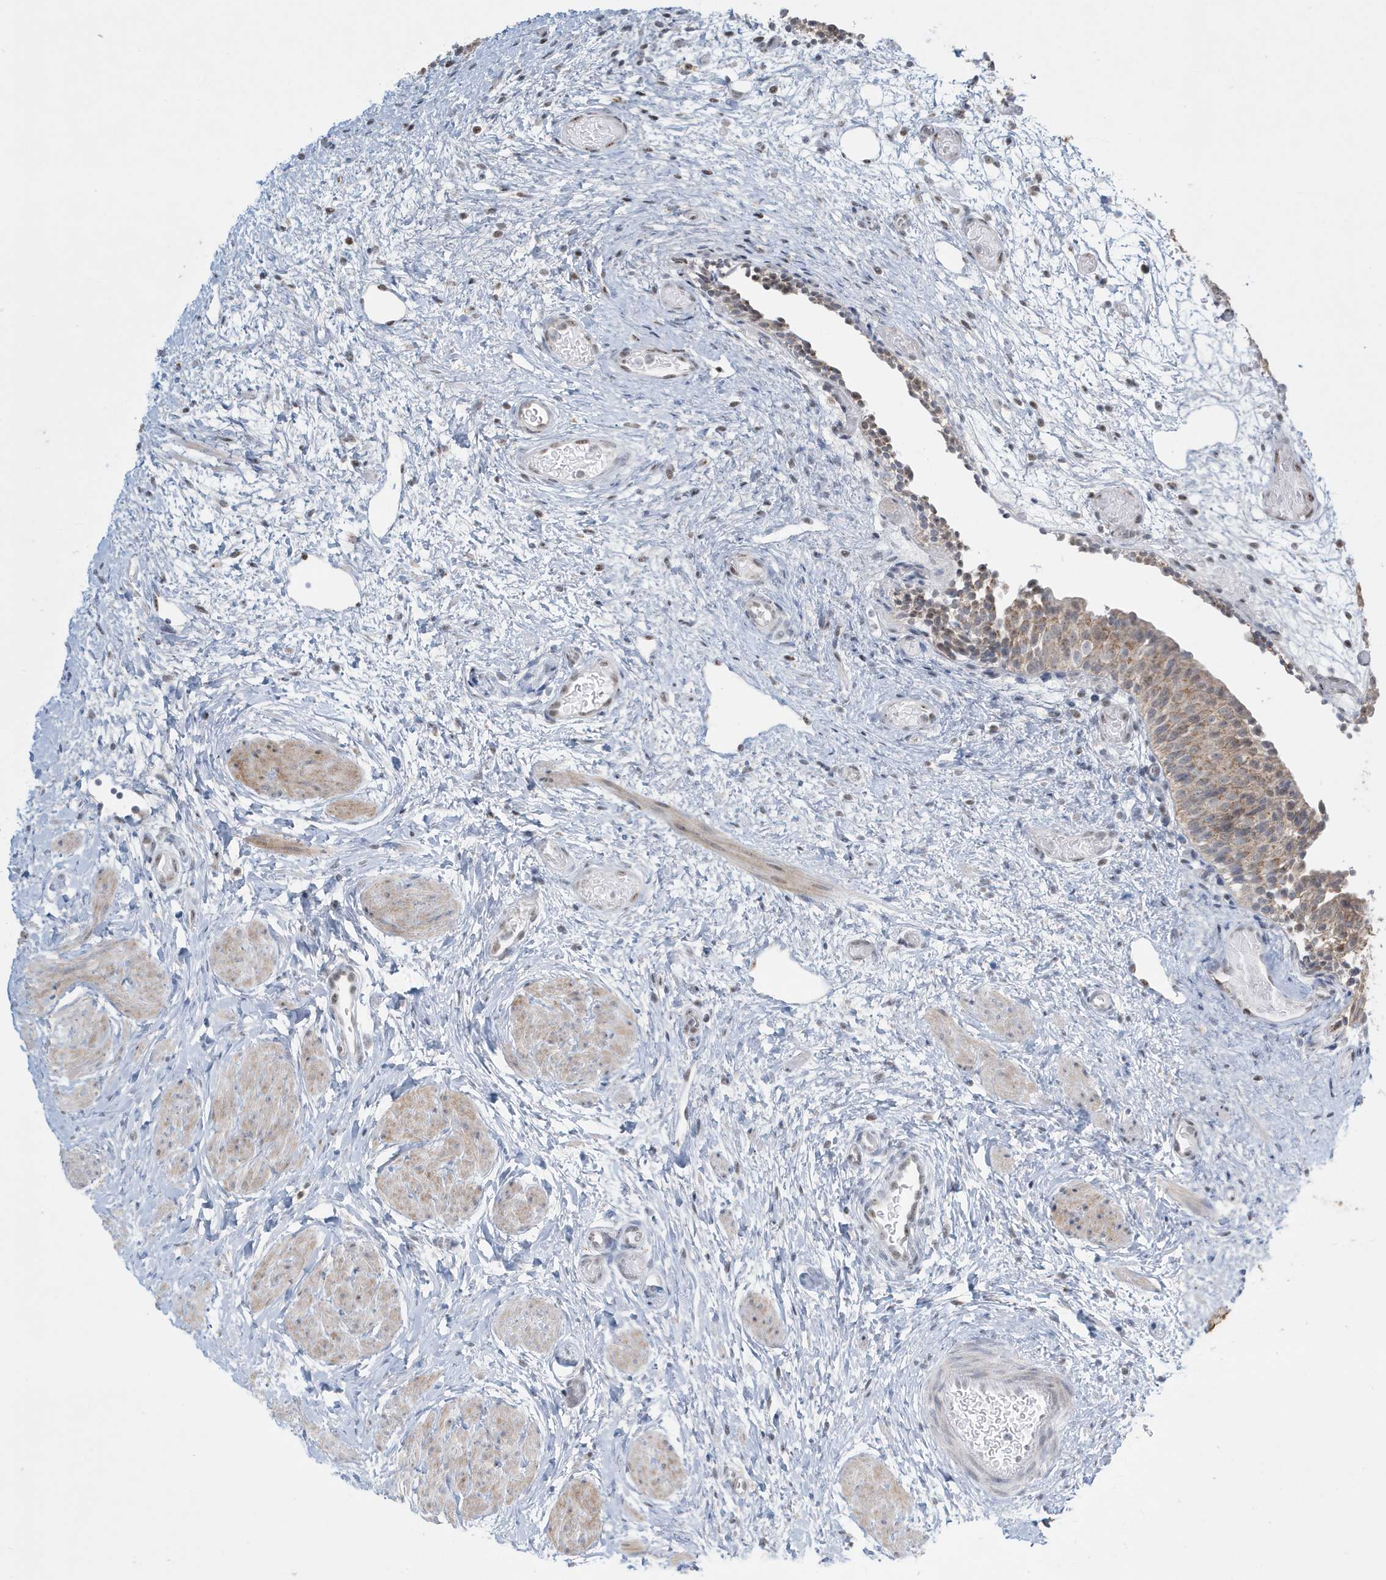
{"staining": {"intensity": "weak", "quantity": "25%-75%", "location": "cytoplasmic/membranous"}, "tissue": "urinary bladder", "cell_type": "Urothelial cells", "image_type": "normal", "snomed": [{"axis": "morphology", "description": "Normal tissue, NOS"}, {"axis": "topography", "description": "Urinary bladder"}], "caption": "High-magnification brightfield microscopy of benign urinary bladder stained with DAB (brown) and counterstained with hematoxylin (blue). urothelial cells exhibit weak cytoplasmic/membranous expression is identified in approximately25%-75% of cells. Nuclei are stained in blue.", "gene": "FNDC1", "patient": {"sex": "male", "age": 1}}